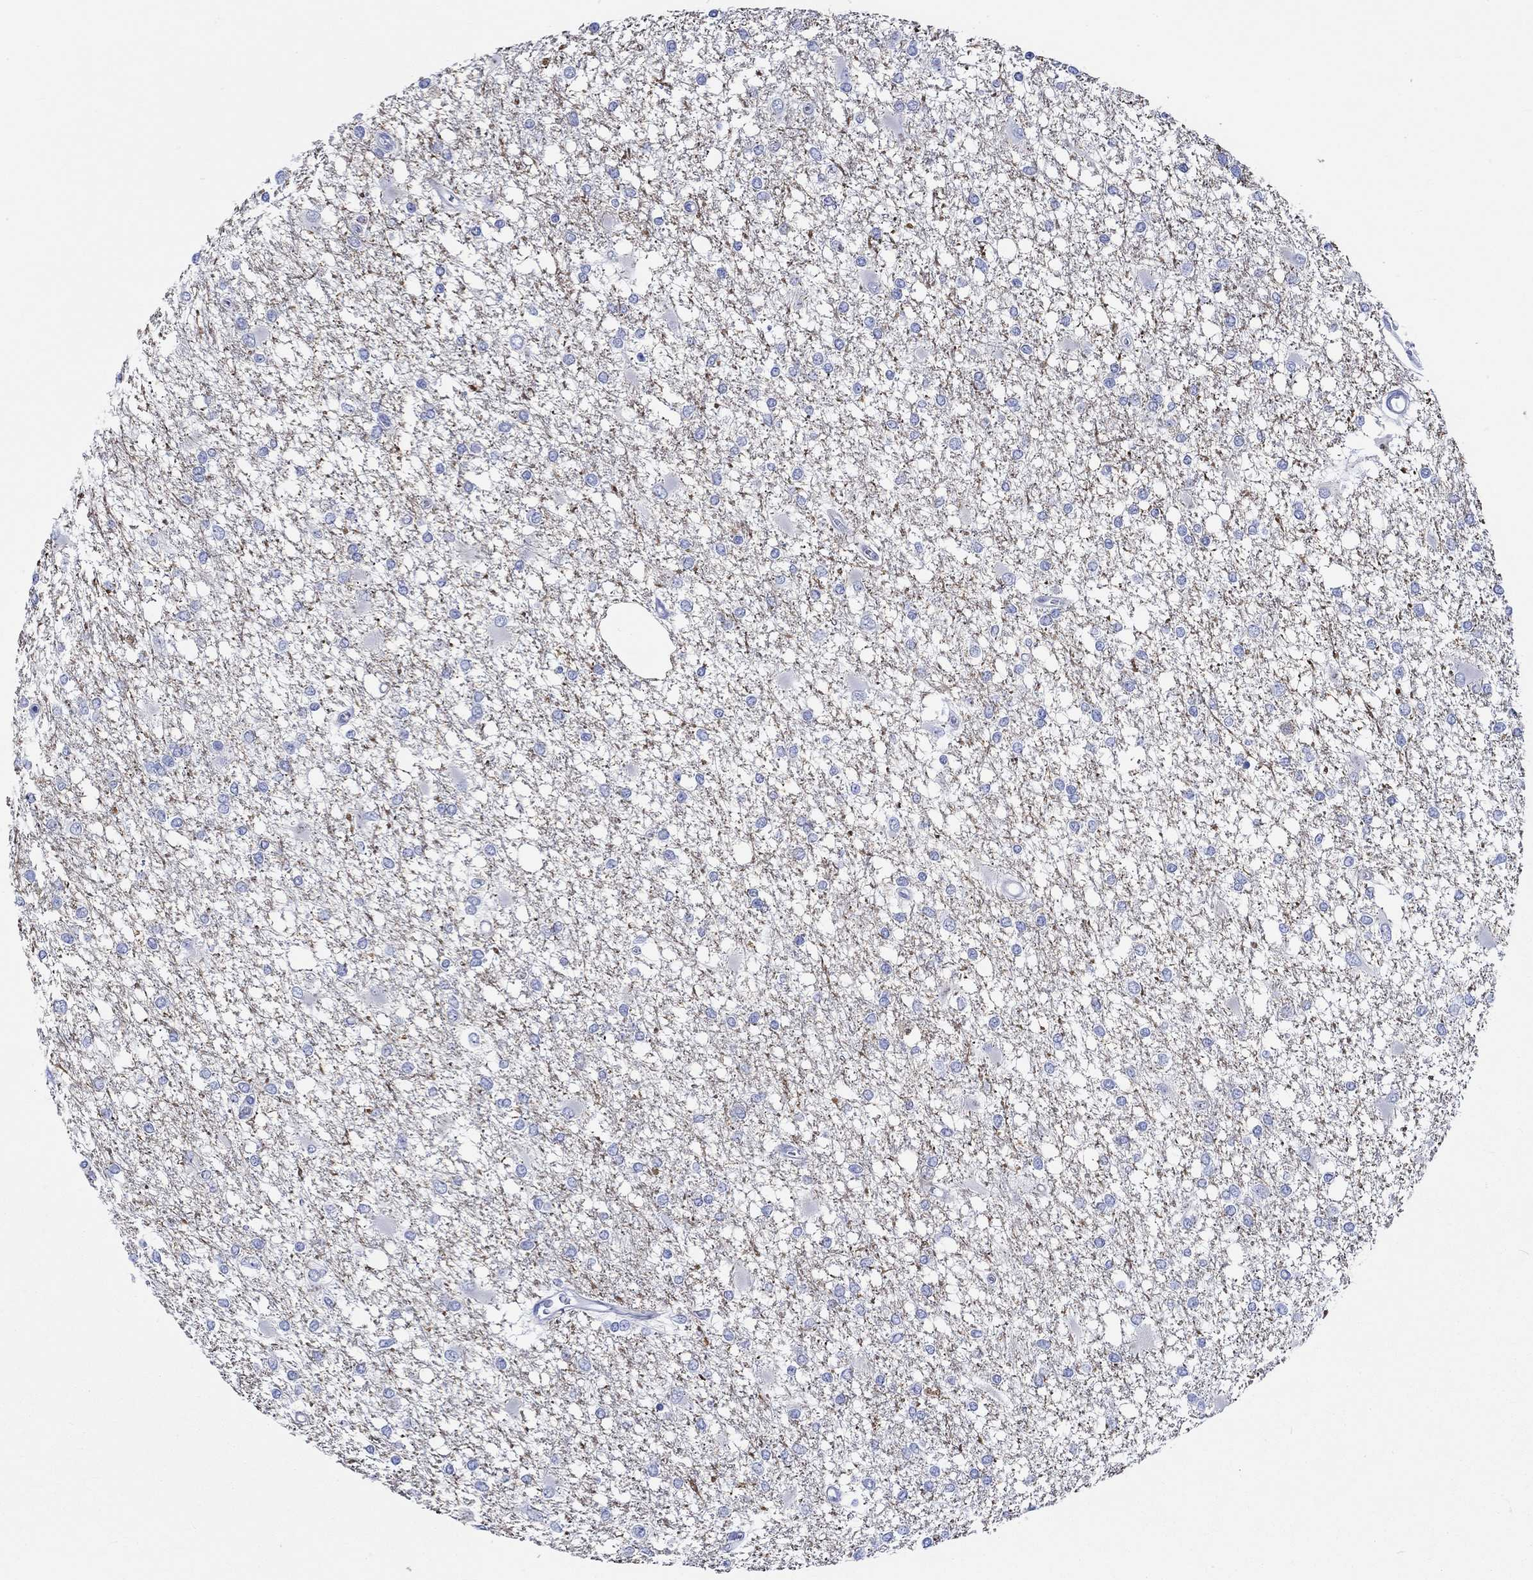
{"staining": {"intensity": "negative", "quantity": "none", "location": "none"}, "tissue": "glioma", "cell_type": "Tumor cells", "image_type": "cancer", "snomed": [{"axis": "morphology", "description": "Glioma, malignant, High grade"}, {"axis": "topography", "description": "Cerebral cortex"}], "caption": "An immunohistochemistry (IHC) photomicrograph of glioma is shown. There is no staining in tumor cells of glioma. (DAB immunohistochemistry, high magnification).", "gene": "CPLX2", "patient": {"sex": "male", "age": 79}}